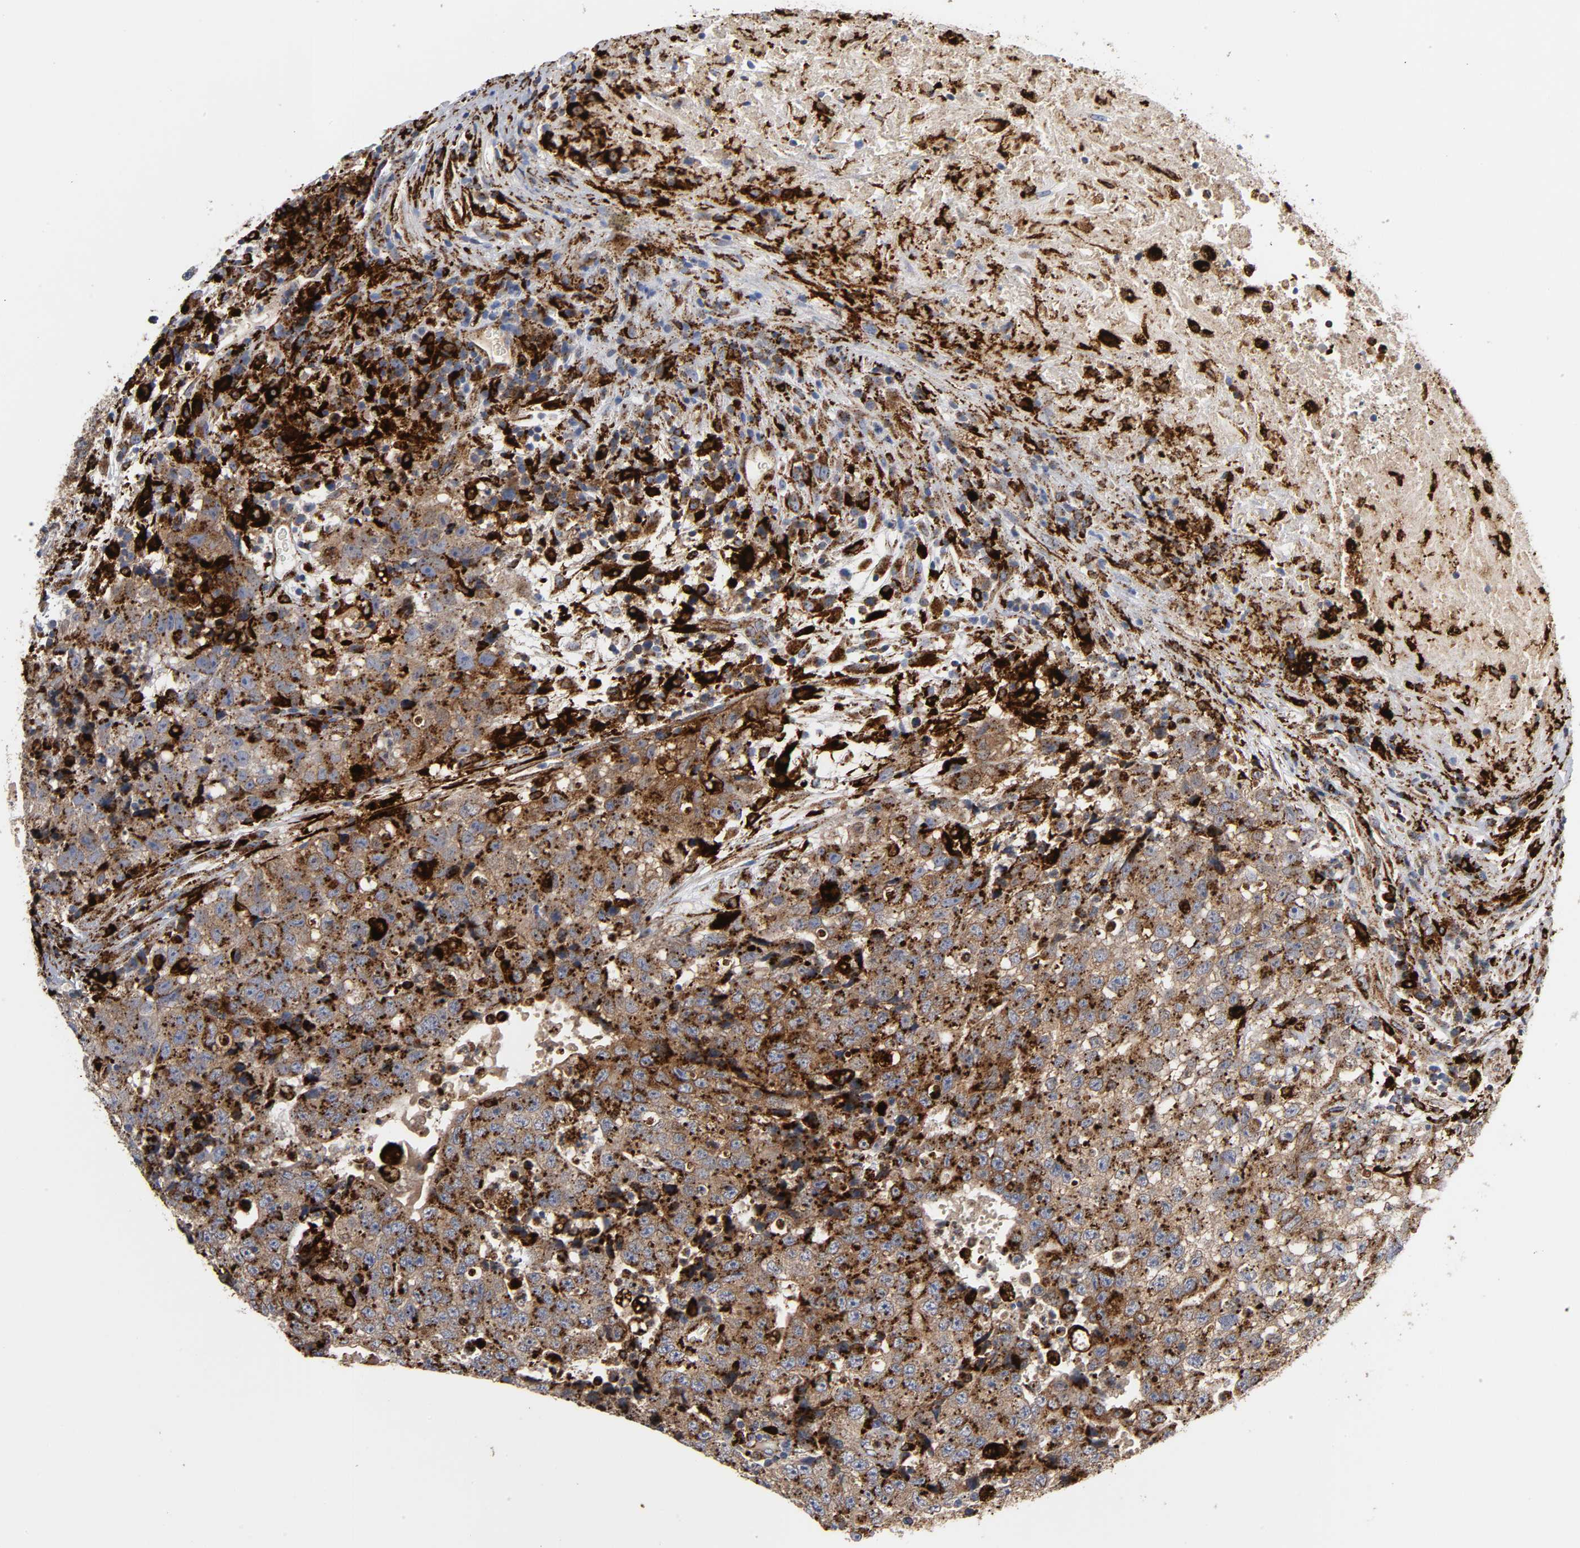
{"staining": {"intensity": "moderate", "quantity": ">75%", "location": "cytoplasmic/membranous"}, "tissue": "testis cancer", "cell_type": "Tumor cells", "image_type": "cancer", "snomed": [{"axis": "morphology", "description": "Necrosis, NOS"}, {"axis": "morphology", "description": "Carcinoma, Embryonal, NOS"}, {"axis": "topography", "description": "Testis"}], "caption": "Tumor cells show medium levels of moderate cytoplasmic/membranous staining in approximately >75% of cells in testis embryonal carcinoma. Using DAB (brown) and hematoxylin (blue) stains, captured at high magnification using brightfield microscopy.", "gene": "PSAP", "patient": {"sex": "male", "age": 19}}